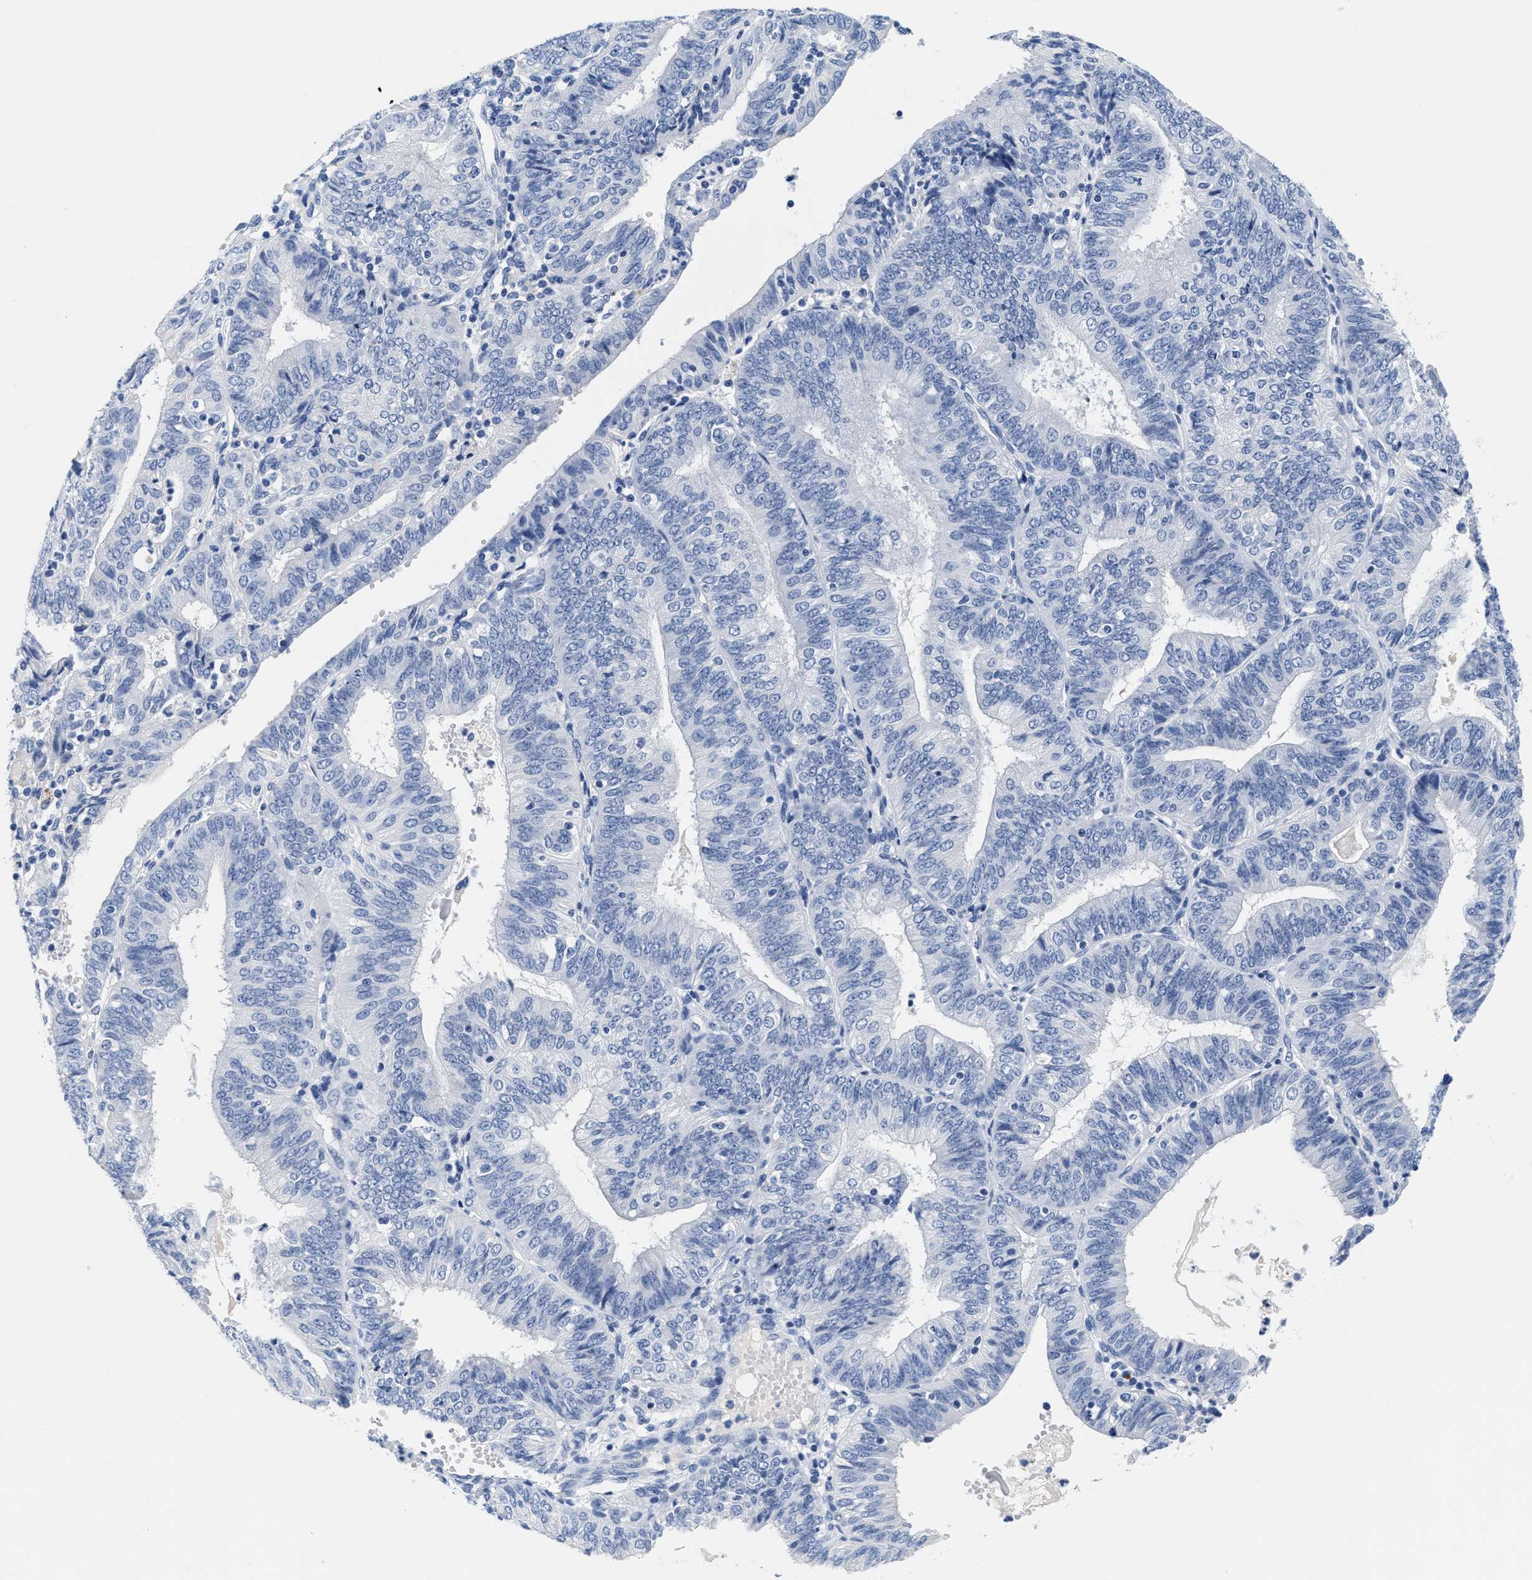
{"staining": {"intensity": "negative", "quantity": "none", "location": "none"}, "tissue": "endometrial cancer", "cell_type": "Tumor cells", "image_type": "cancer", "snomed": [{"axis": "morphology", "description": "Adenocarcinoma, NOS"}, {"axis": "topography", "description": "Endometrium"}], "caption": "There is no significant expression in tumor cells of endometrial cancer.", "gene": "TTC3", "patient": {"sex": "female", "age": 58}}